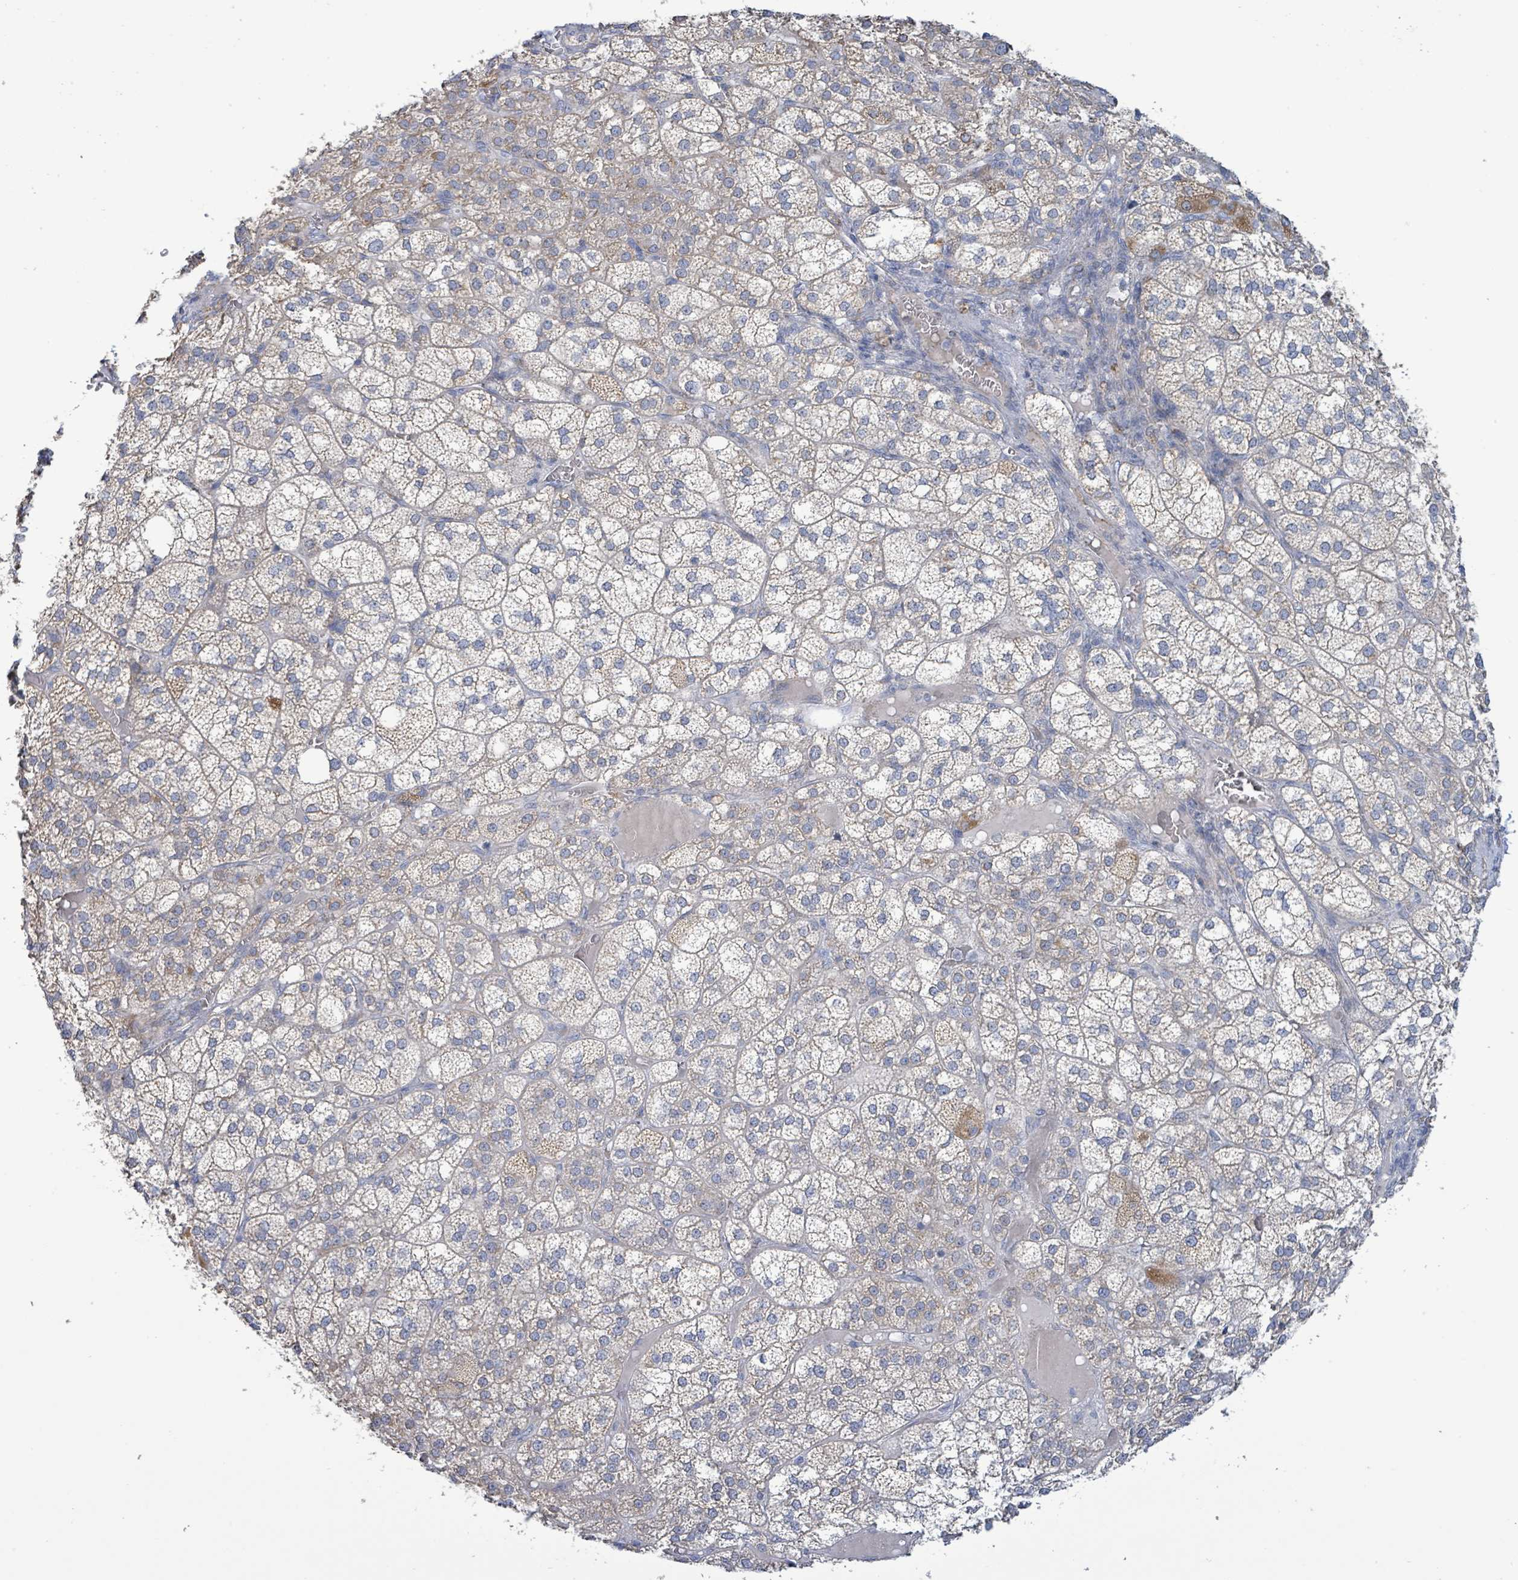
{"staining": {"intensity": "moderate", "quantity": ">75%", "location": "cytoplasmic/membranous"}, "tissue": "adrenal gland", "cell_type": "Glandular cells", "image_type": "normal", "snomed": [{"axis": "morphology", "description": "Normal tissue, NOS"}, {"axis": "topography", "description": "Adrenal gland"}], "caption": "Human adrenal gland stained for a protein (brown) exhibits moderate cytoplasmic/membranous positive expression in approximately >75% of glandular cells.", "gene": "ALG12", "patient": {"sex": "female", "age": 60}}